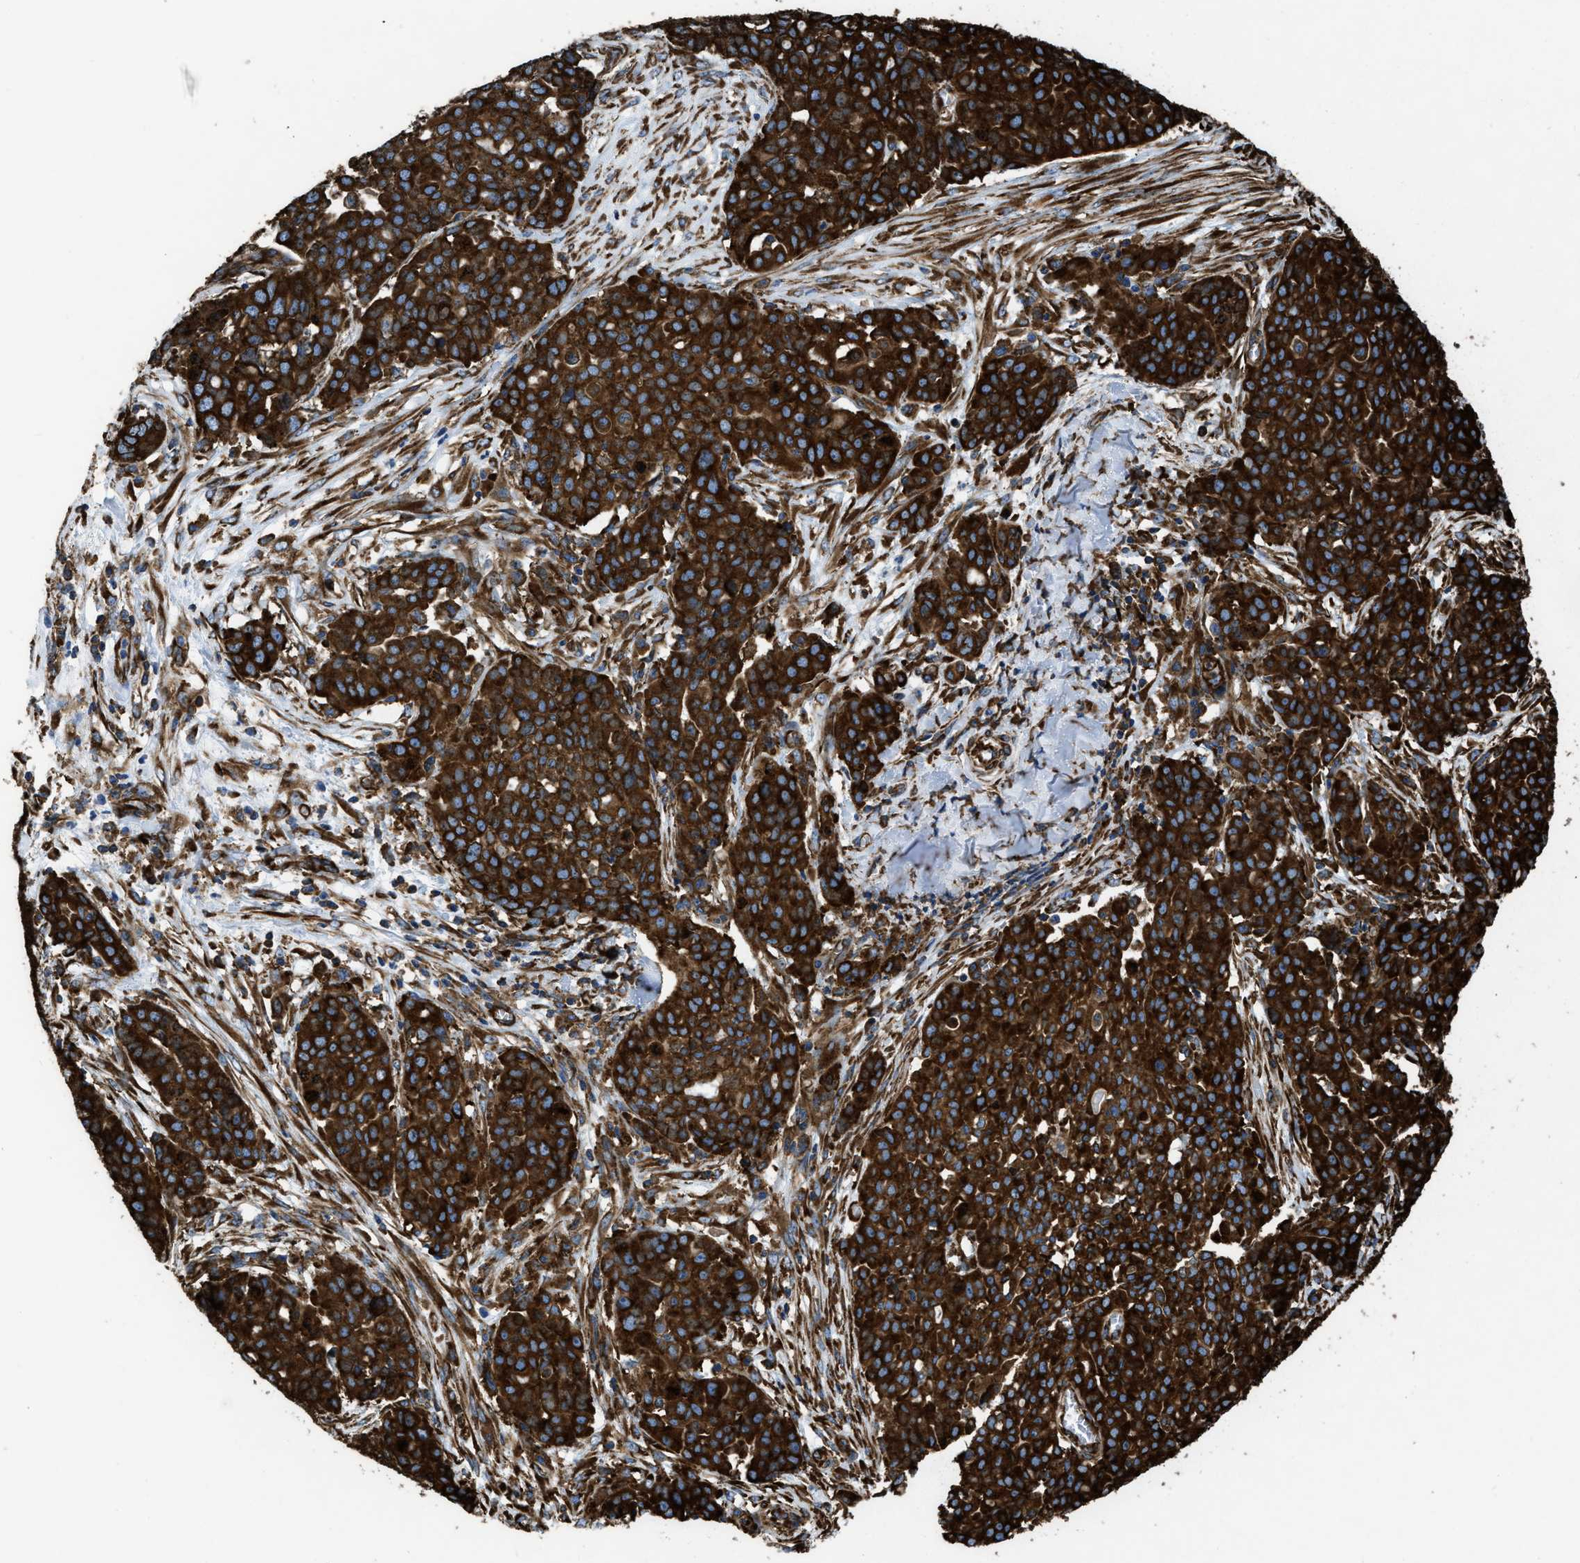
{"staining": {"intensity": "strong", "quantity": ">75%", "location": "cytoplasmic/membranous"}, "tissue": "ovarian cancer", "cell_type": "Tumor cells", "image_type": "cancer", "snomed": [{"axis": "morphology", "description": "Cystadenocarcinoma, serous, NOS"}, {"axis": "topography", "description": "Soft tissue"}, {"axis": "topography", "description": "Ovary"}], "caption": "There is high levels of strong cytoplasmic/membranous expression in tumor cells of ovarian cancer, as demonstrated by immunohistochemical staining (brown color).", "gene": "CAPRIN1", "patient": {"sex": "female", "age": 57}}